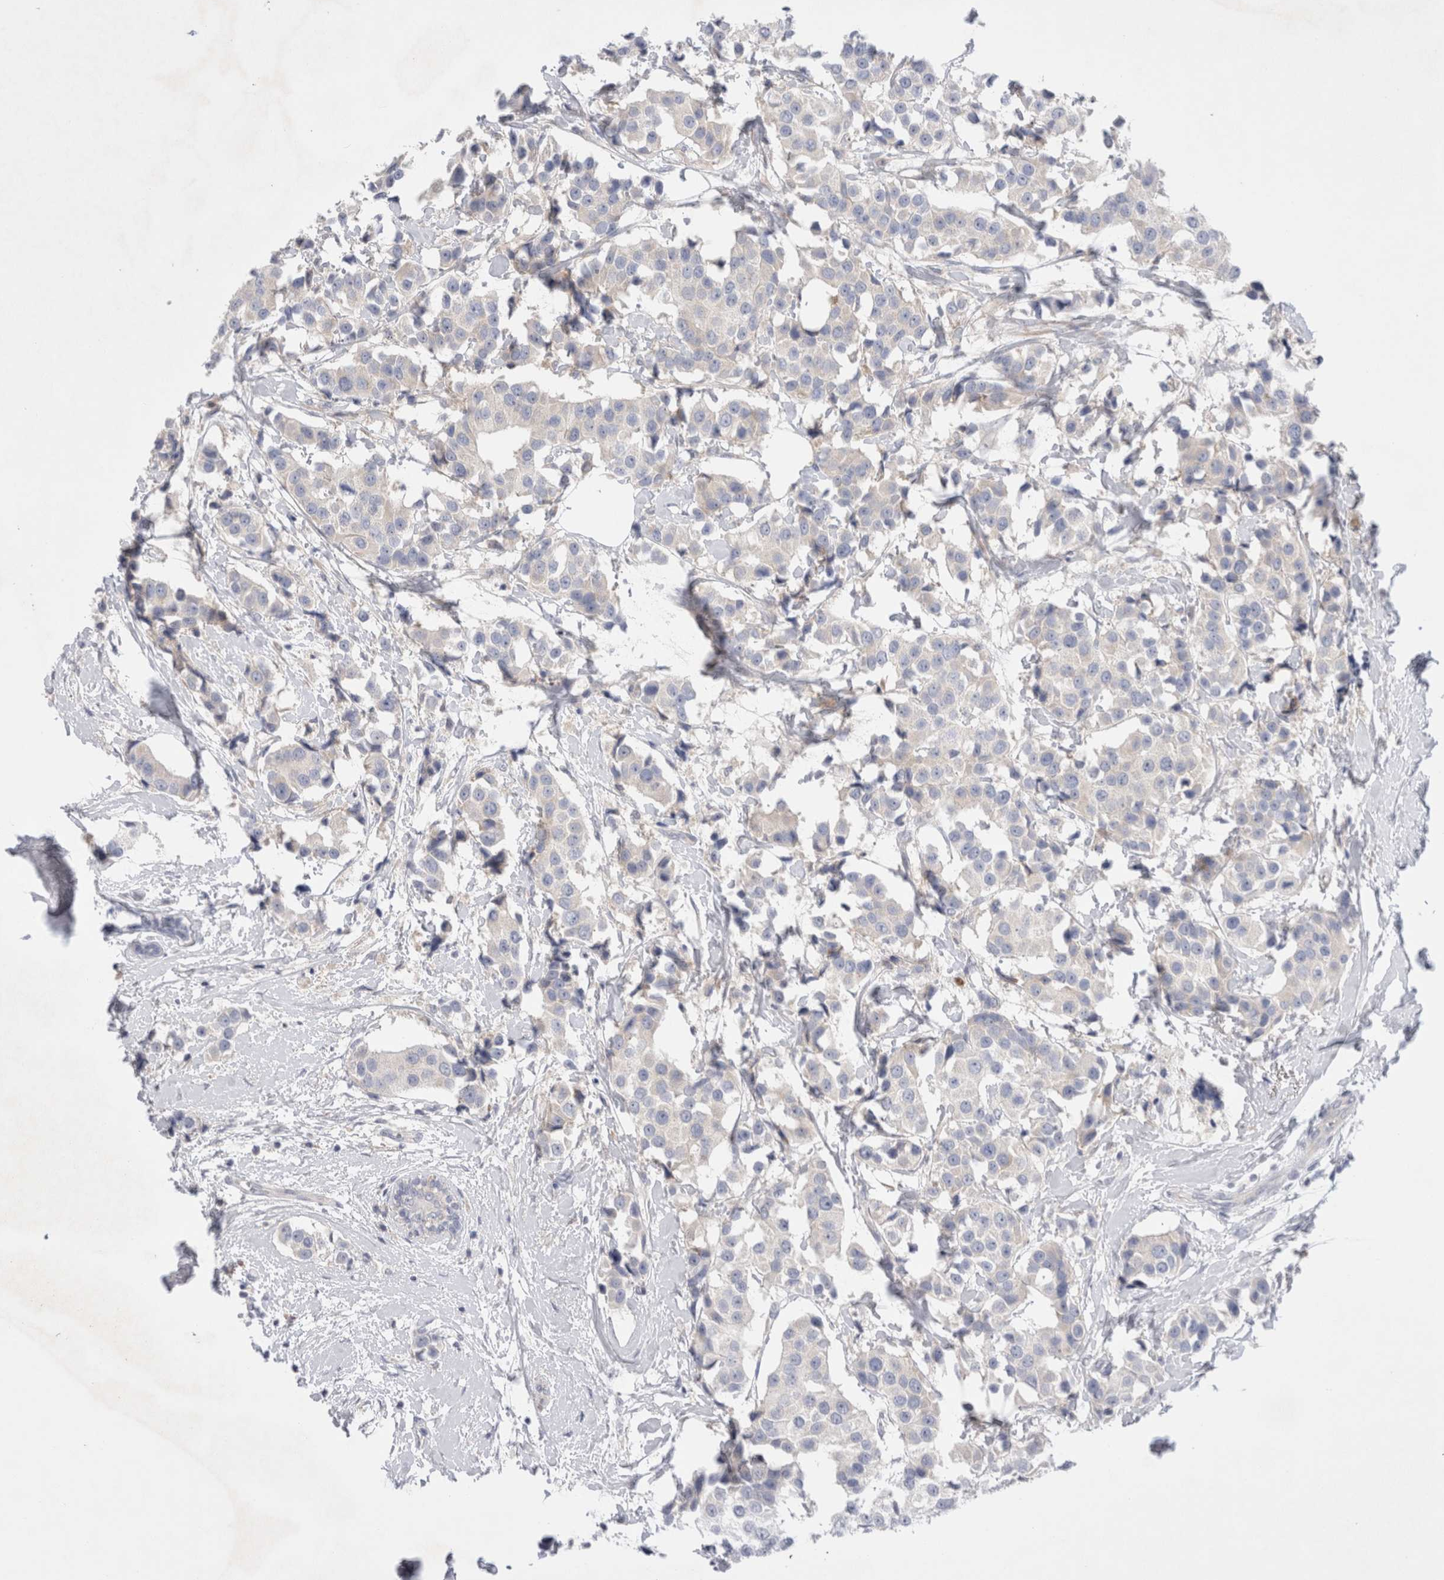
{"staining": {"intensity": "negative", "quantity": "none", "location": "none"}, "tissue": "breast cancer", "cell_type": "Tumor cells", "image_type": "cancer", "snomed": [{"axis": "morphology", "description": "Normal tissue, NOS"}, {"axis": "morphology", "description": "Duct carcinoma"}, {"axis": "topography", "description": "Breast"}], "caption": "The micrograph reveals no significant expression in tumor cells of invasive ductal carcinoma (breast).", "gene": "RBM12B", "patient": {"sex": "female", "age": 39}}